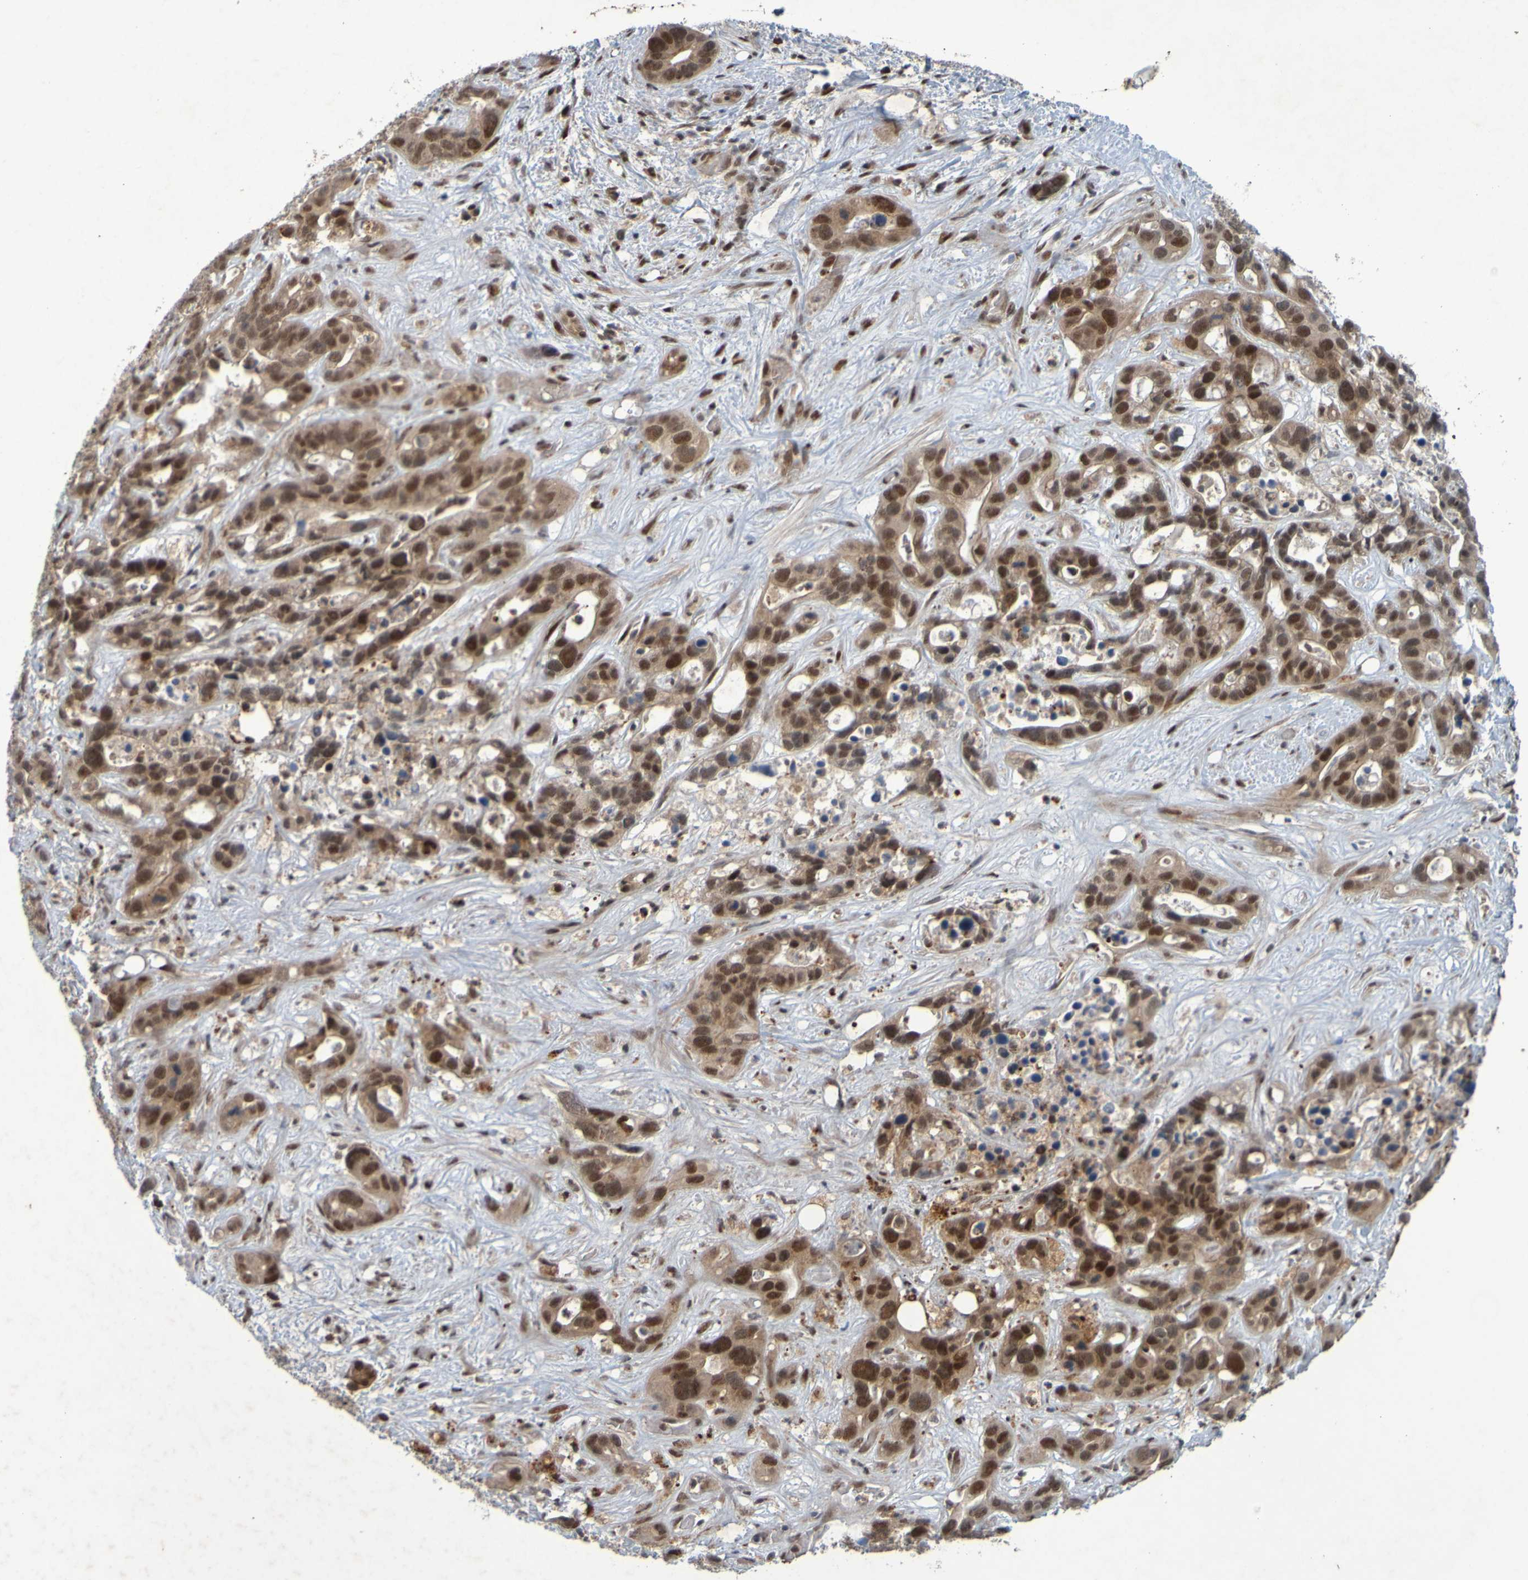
{"staining": {"intensity": "moderate", "quantity": ">75%", "location": "cytoplasmic/membranous,nuclear"}, "tissue": "liver cancer", "cell_type": "Tumor cells", "image_type": "cancer", "snomed": [{"axis": "morphology", "description": "Cholangiocarcinoma"}, {"axis": "topography", "description": "Liver"}], "caption": "Brown immunohistochemical staining in human cholangiocarcinoma (liver) exhibits moderate cytoplasmic/membranous and nuclear positivity in approximately >75% of tumor cells. The protein of interest is stained brown, and the nuclei are stained in blue (DAB IHC with brightfield microscopy, high magnification).", "gene": "MCPH1", "patient": {"sex": "female", "age": 65}}